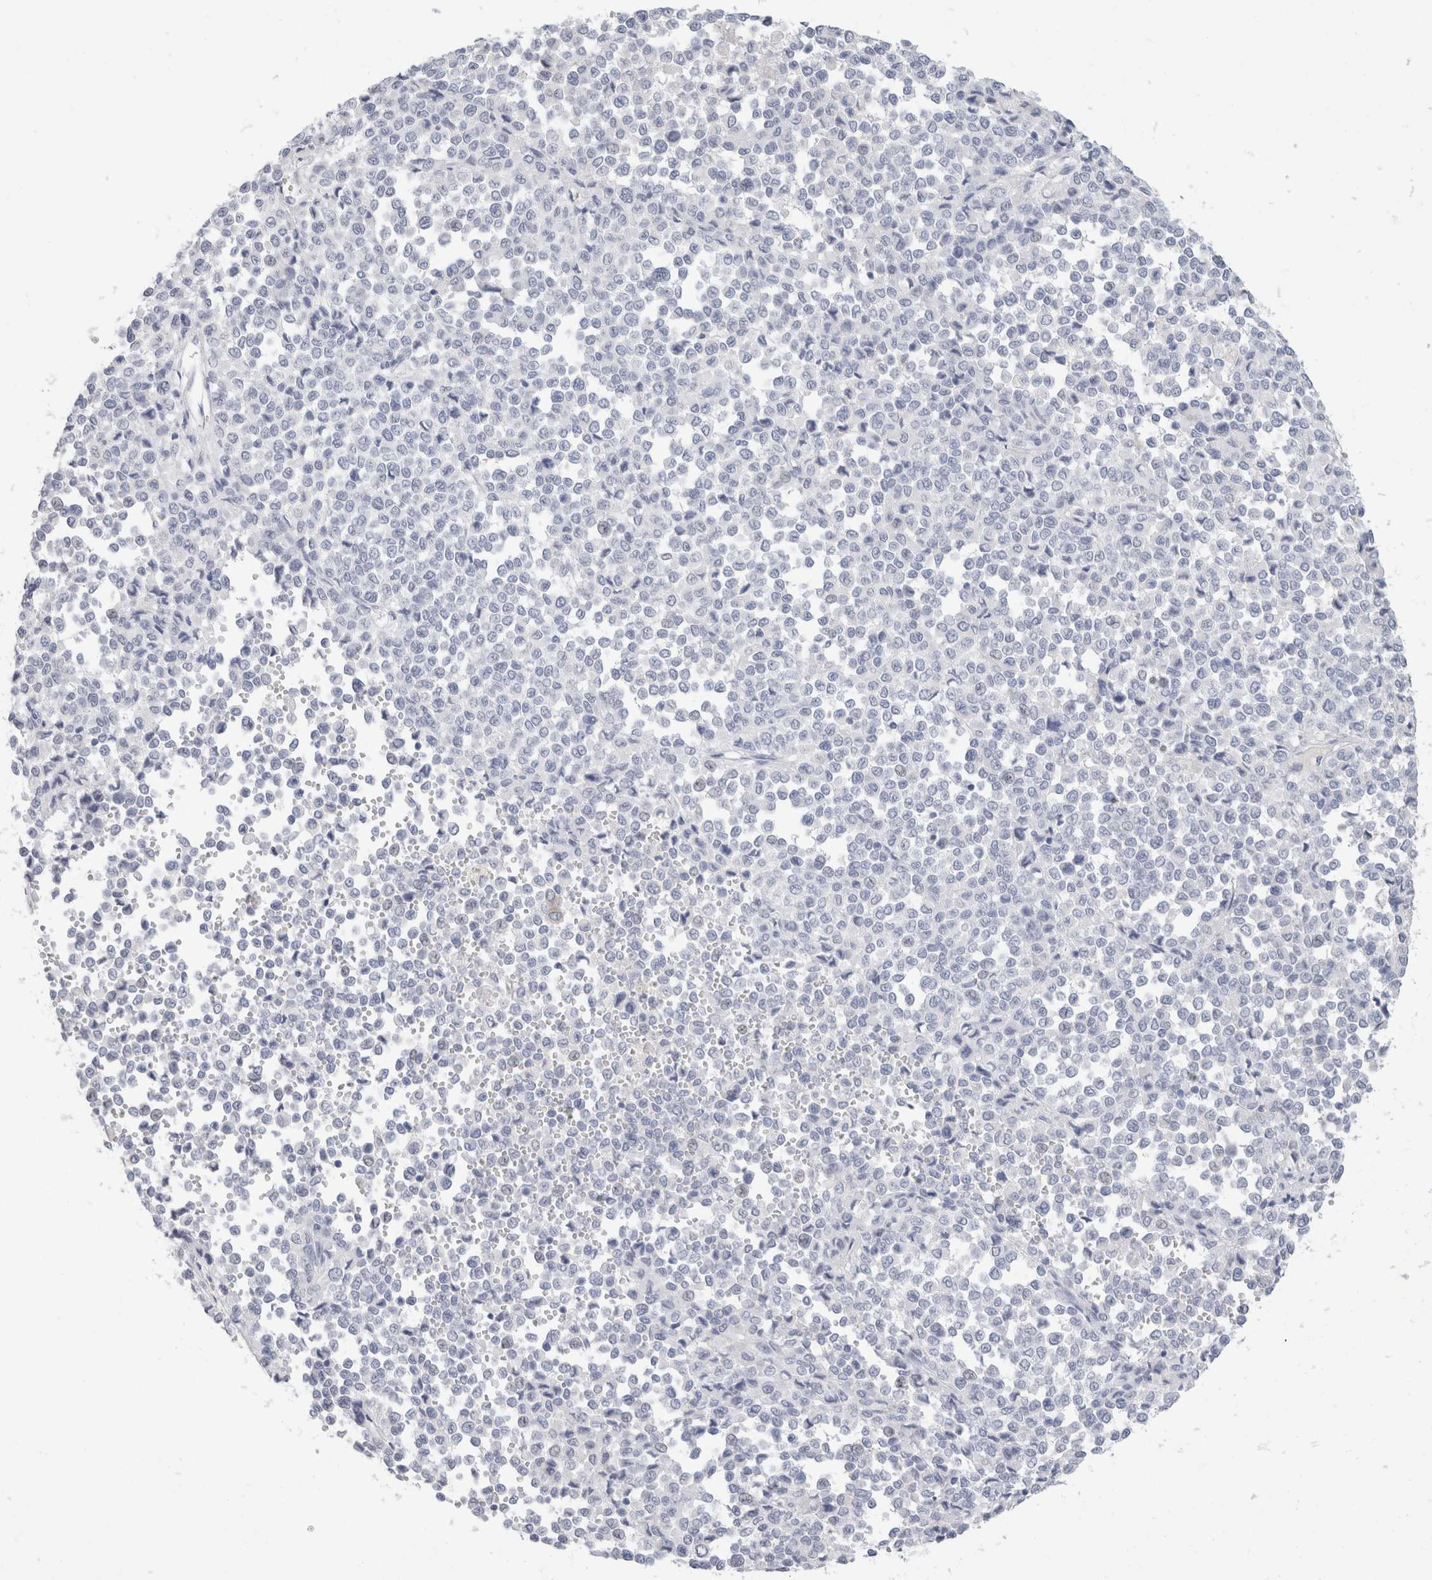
{"staining": {"intensity": "negative", "quantity": "none", "location": "none"}, "tissue": "melanoma", "cell_type": "Tumor cells", "image_type": "cancer", "snomed": [{"axis": "morphology", "description": "Malignant melanoma, Metastatic site"}, {"axis": "topography", "description": "Pancreas"}], "caption": "Malignant melanoma (metastatic site) was stained to show a protein in brown. There is no significant expression in tumor cells.", "gene": "IL6", "patient": {"sex": "female", "age": 30}}